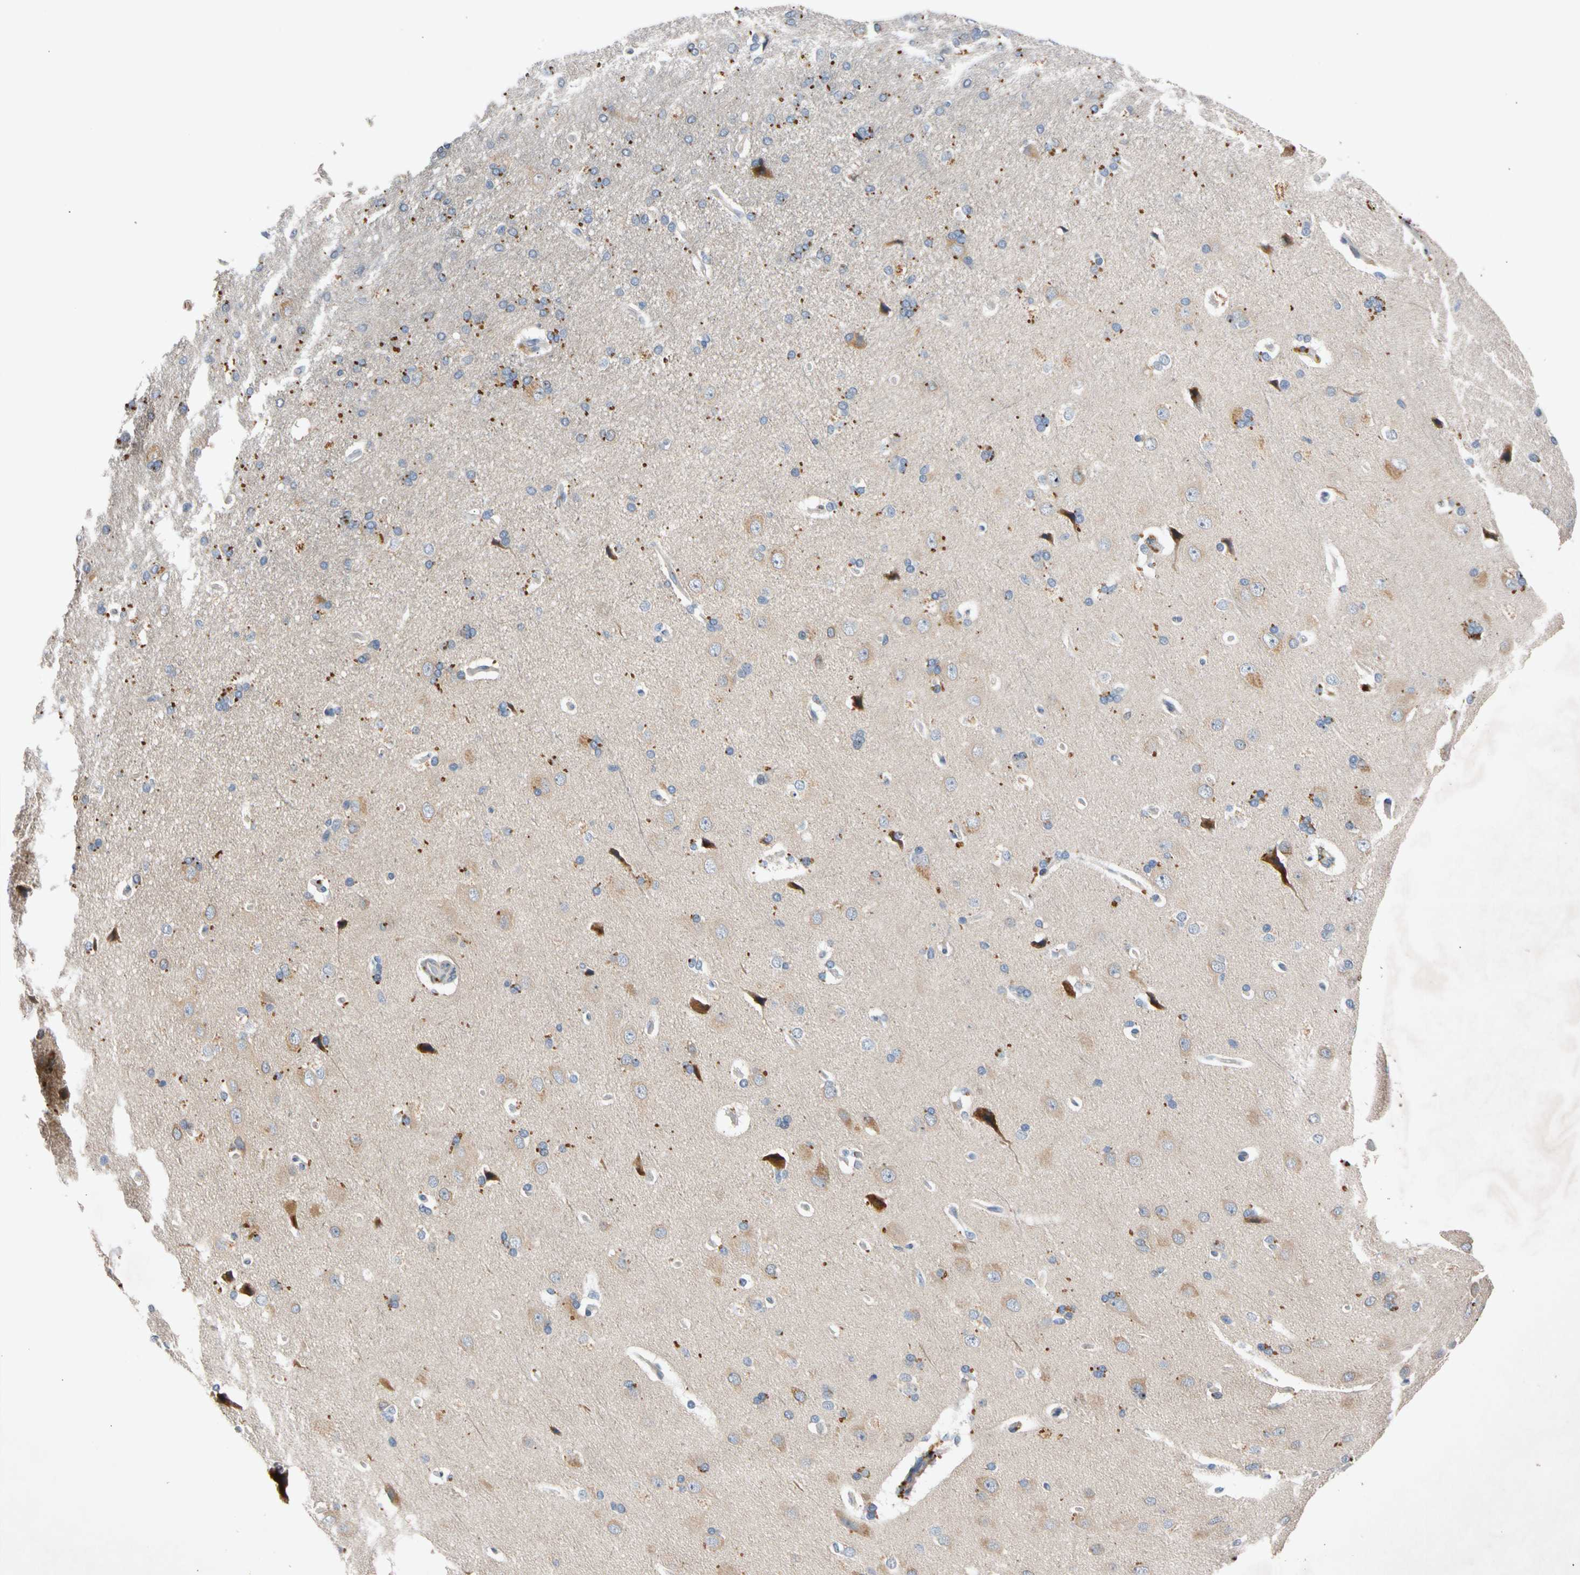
{"staining": {"intensity": "negative", "quantity": "none", "location": "none"}, "tissue": "cerebral cortex", "cell_type": "Endothelial cells", "image_type": "normal", "snomed": [{"axis": "morphology", "description": "Normal tissue, NOS"}, {"axis": "topography", "description": "Cerebral cortex"}], "caption": "A histopathology image of cerebral cortex stained for a protein exhibits no brown staining in endothelial cells. Brightfield microscopy of immunohistochemistry stained with DAB (3,3'-diaminobenzidine) (brown) and hematoxylin (blue), captured at high magnification.", "gene": "CNST", "patient": {"sex": "male", "age": 62}}